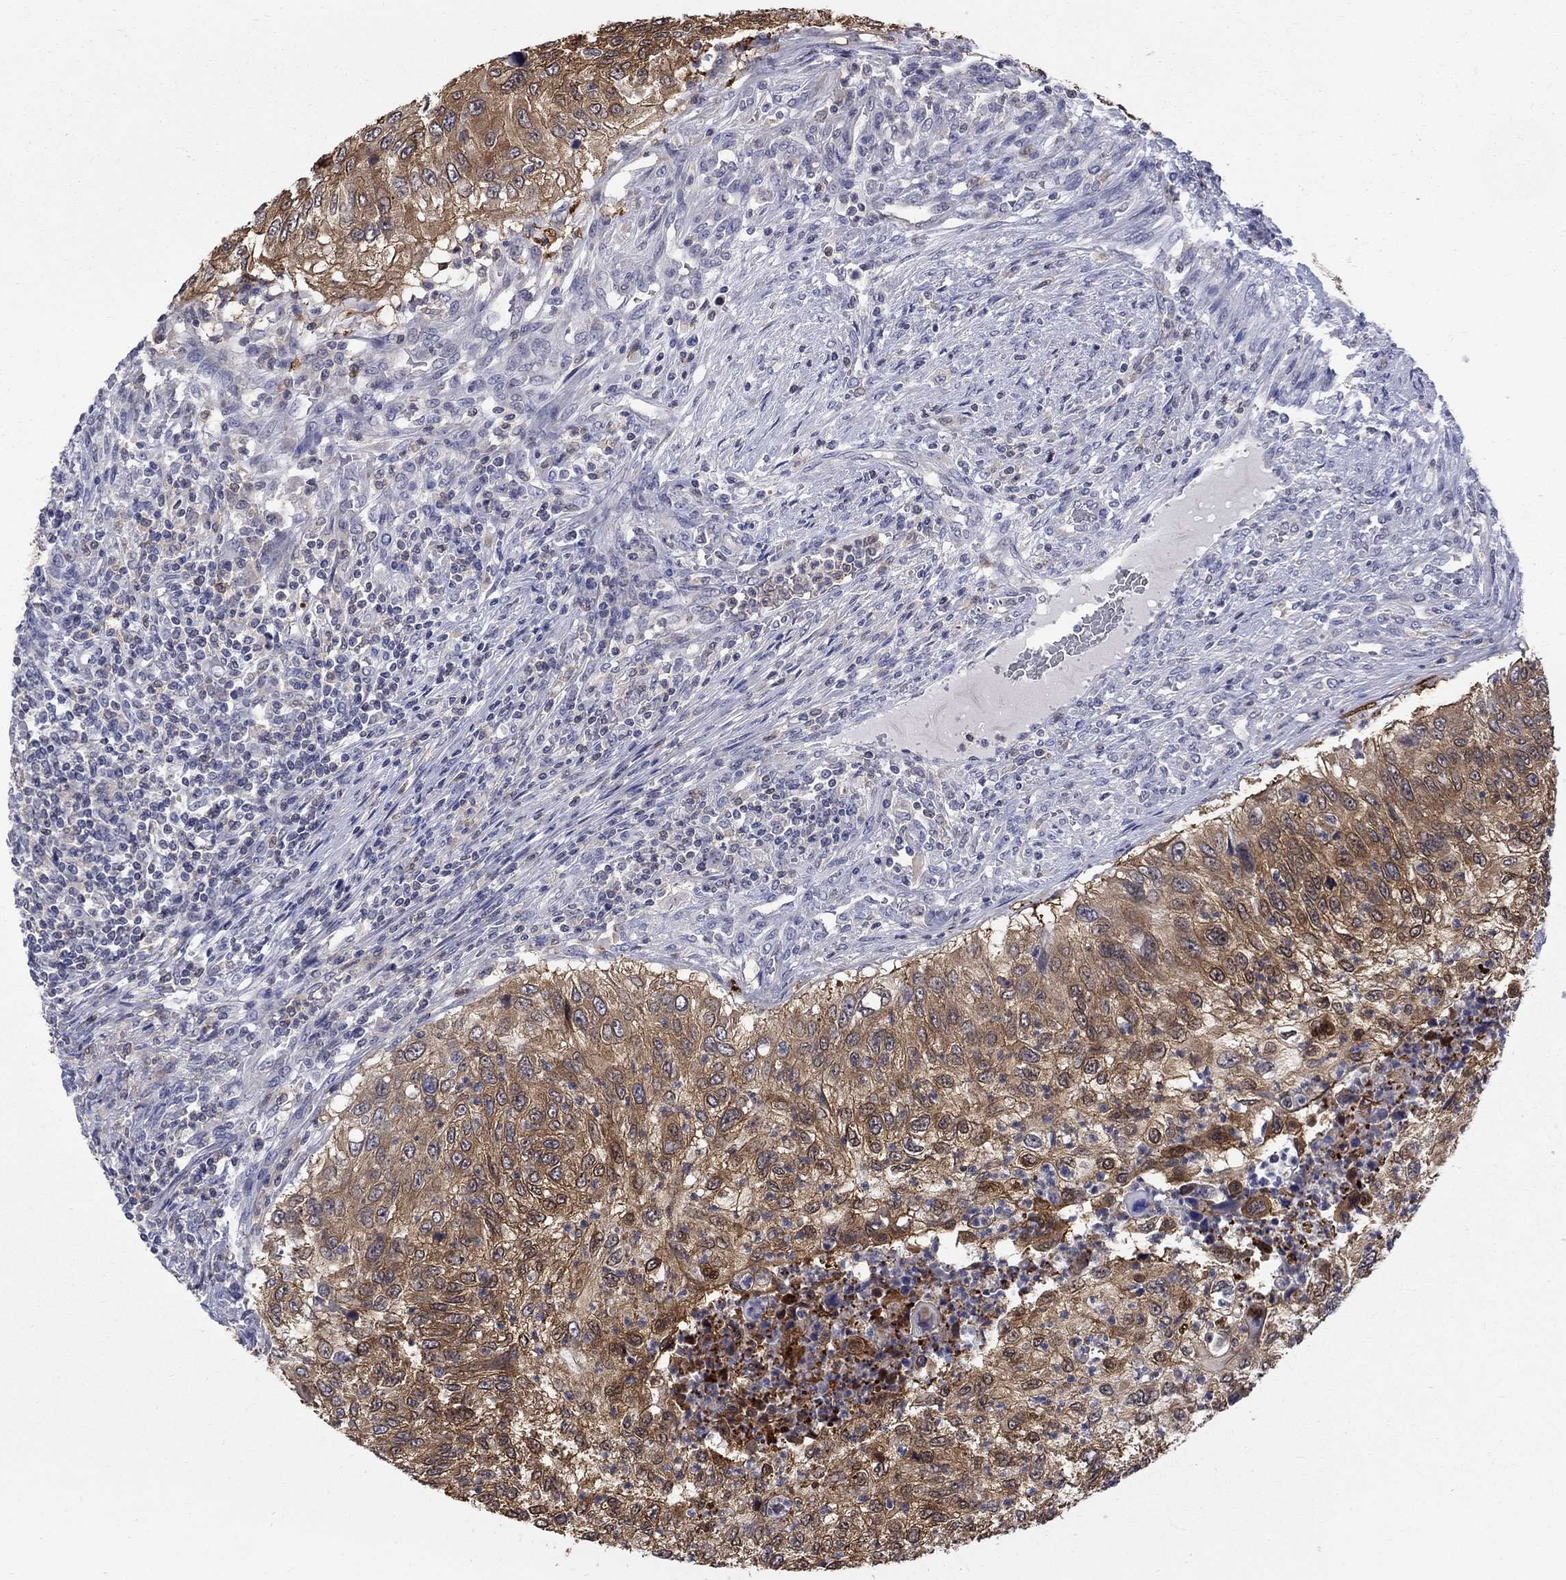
{"staining": {"intensity": "moderate", "quantity": ">75%", "location": "cytoplasmic/membranous"}, "tissue": "urothelial cancer", "cell_type": "Tumor cells", "image_type": "cancer", "snomed": [{"axis": "morphology", "description": "Urothelial carcinoma, High grade"}, {"axis": "topography", "description": "Urinary bladder"}], "caption": "This photomicrograph demonstrates immunohistochemistry staining of human high-grade urothelial carcinoma, with medium moderate cytoplasmic/membranous positivity in approximately >75% of tumor cells.", "gene": "HKDC1", "patient": {"sex": "female", "age": 60}}